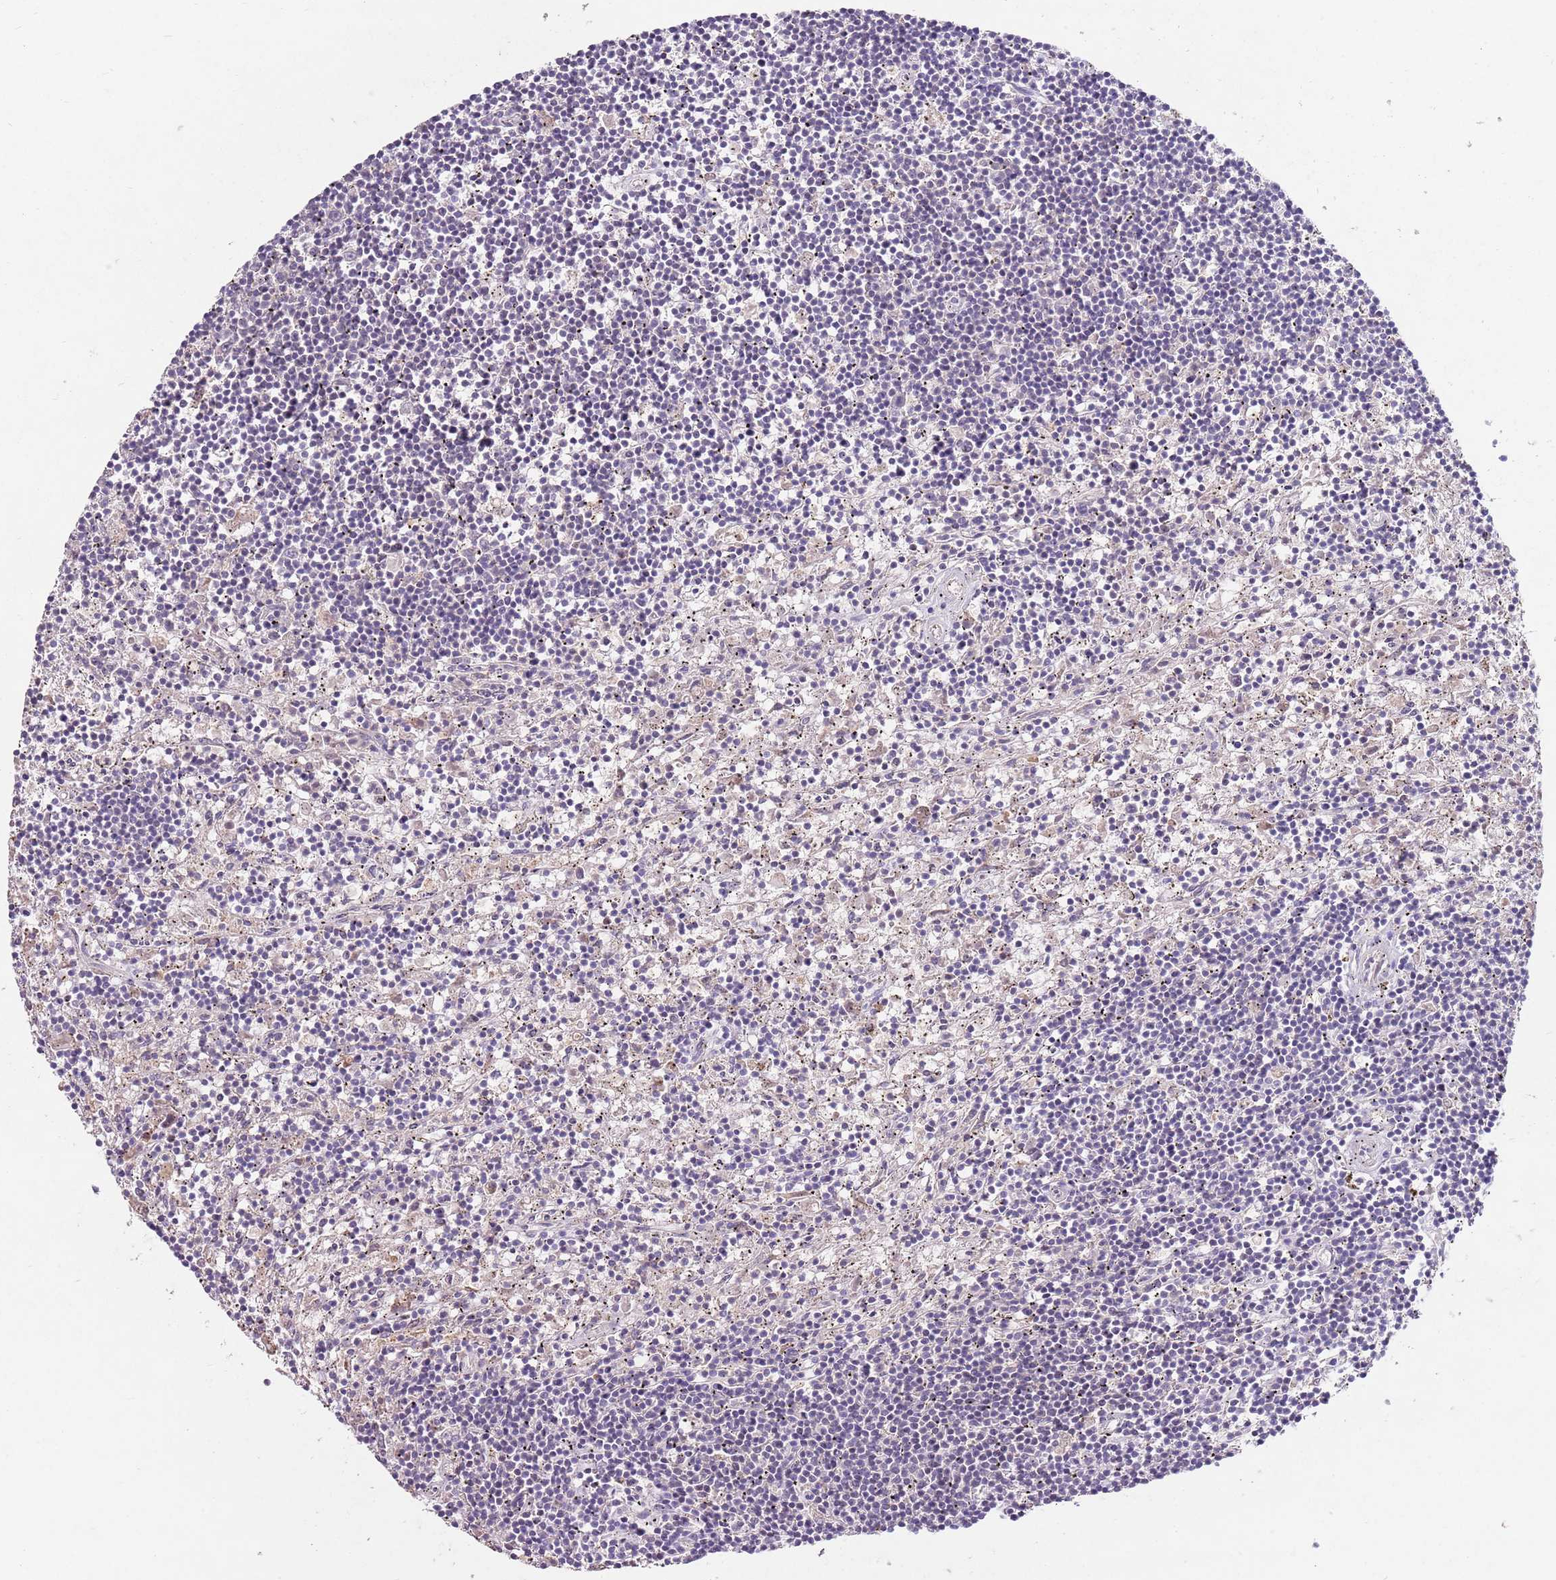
{"staining": {"intensity": "negative", "quantity": "none", "location": "none"}, "tissue": "lymphoma", "cell_type": "Tumor cells", "image_type": "cancer", "snomed": [{"axis": "morphology", "description": "Malignant lymphoma, non-Hodgkin's type, Low grade"}, {"axis": "topography", "description": "Spleen"}], "caption": "The micrograph demonstrates no staining of tumor cells in low-grade malignant lymphoma, non-Hodgkin's type.", "gene": "NRDE2", "patient": {"sex": "male", "age": 76}}